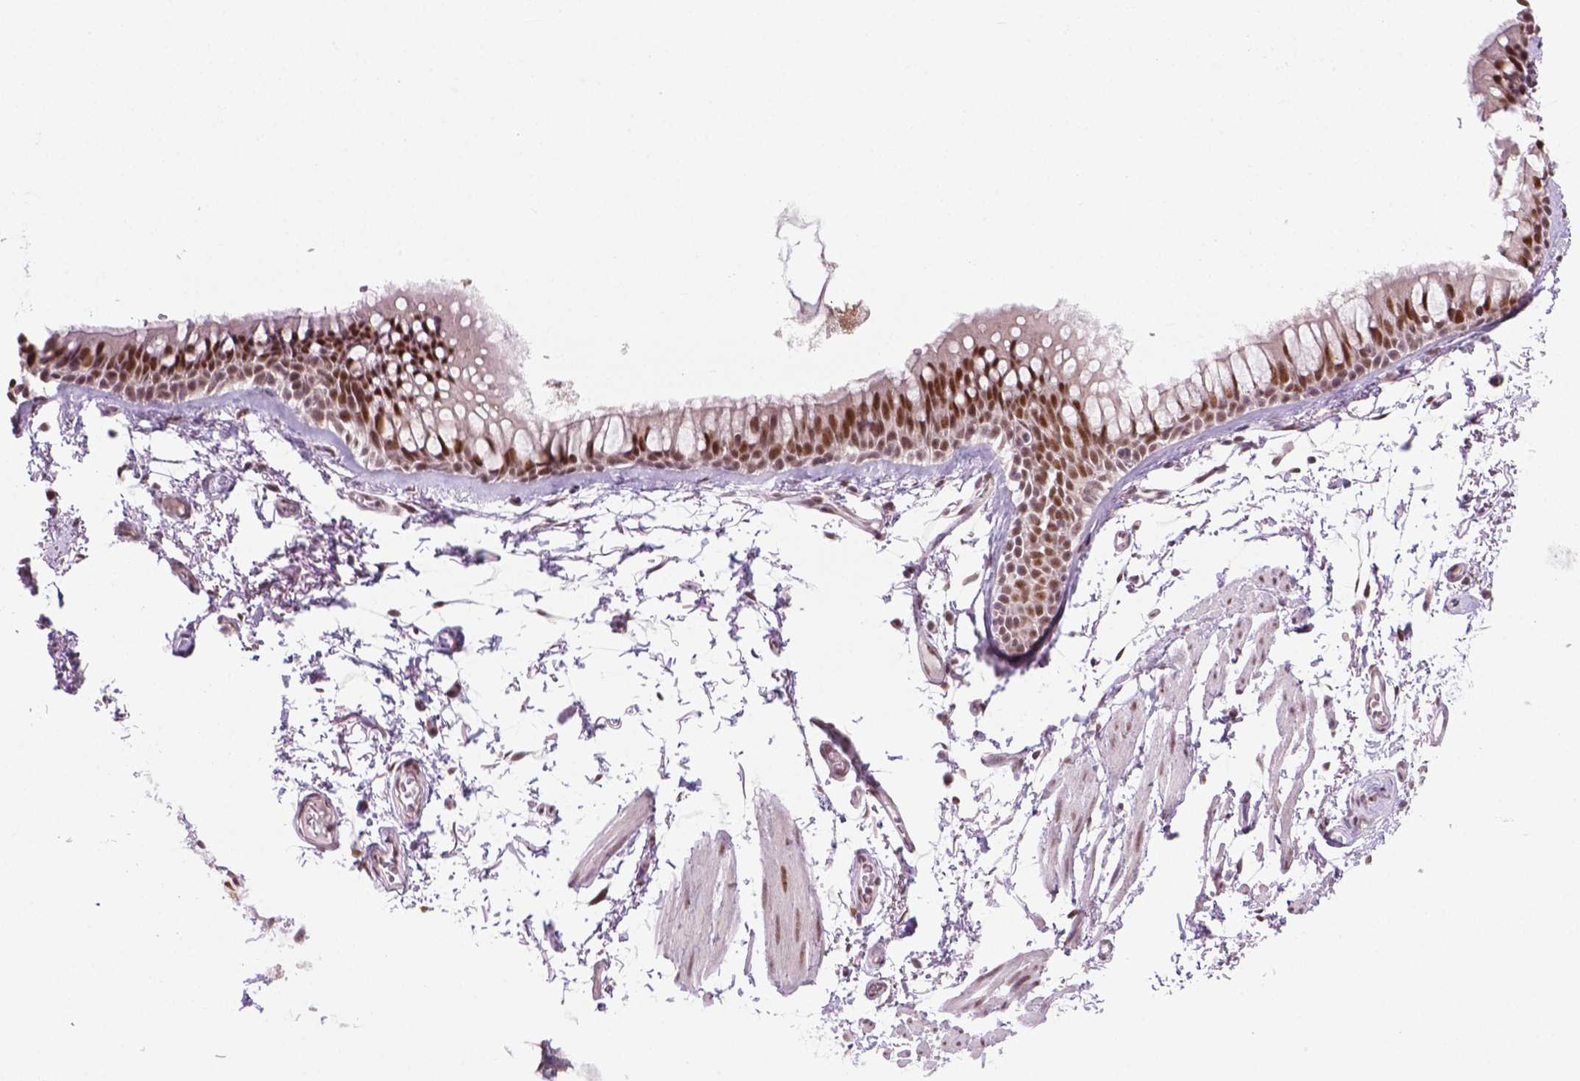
{"staining": {"intensity": "moderate", "quantity": ">75%", "location": "nuclear"}, "tissue": "soft tissue", "cell_type": "Fibroblasts", "image_type": "normal", "snomed": [{"axis": "morphology", "description": "Normal tissue, NOS"}, {"axis": "topography", "description": "Cartilage tissue"}, {"axis": "topography", "description": "Bronchus"}], "caption": "Immunohistochemistry (IHC) photomicrograph of normal soft tissue: soft tissue stained using immunohistochemistry (IHC) shows medium levels of moderate protein expression localized specifically in the nuclear of fibroblasts, appearing as a nuclear brown color.", "gene": "PHAX", "patient": {"sex": "female", "age": 79}}